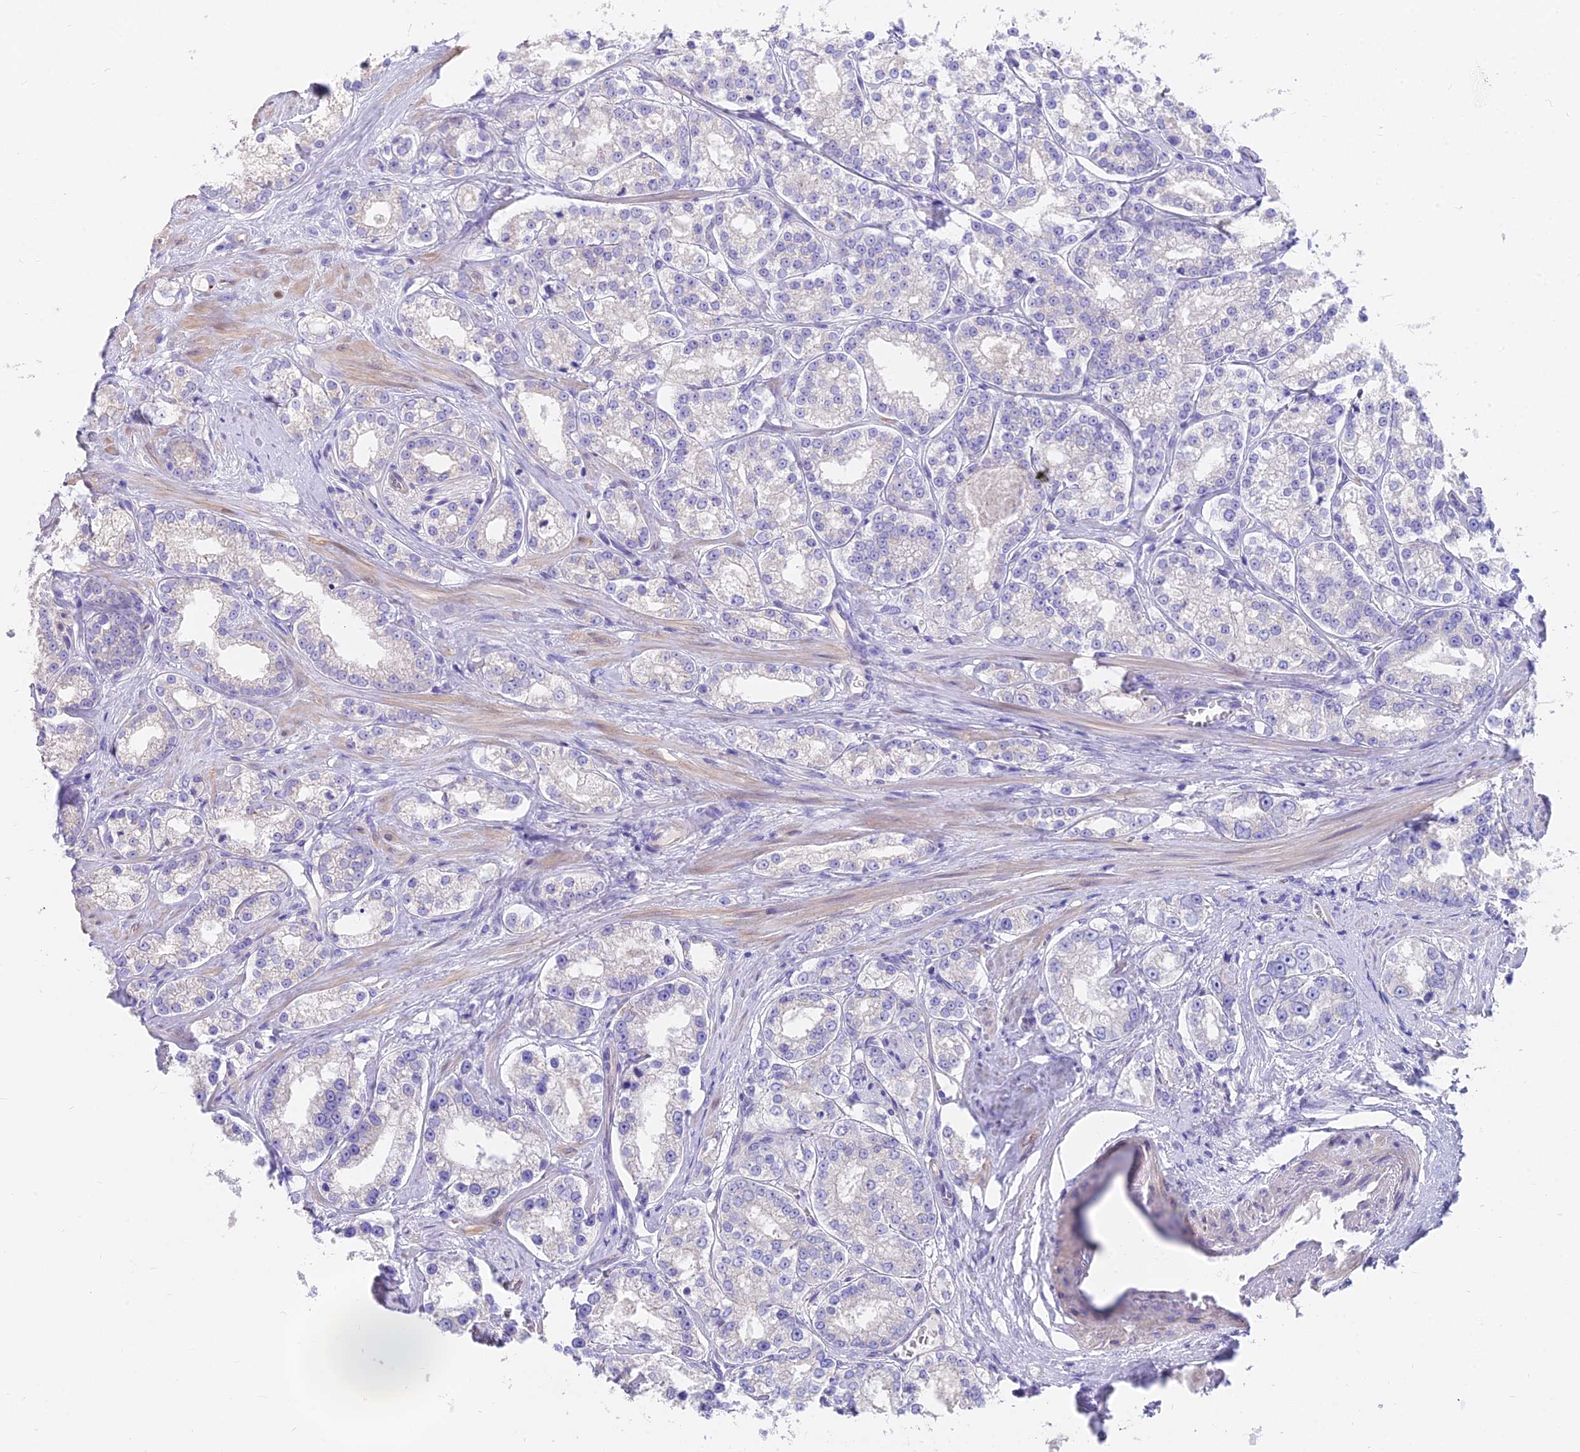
{"staining": {"intensity": "negative", "quantity": "none", "location": "none"}, "tissue": "prostate cancer", "cell_type": "Tumor cells", "image_type": "cancer", "snomed": [{"axis": "morphology", "description": "Normal tissue, NOS"}, {"axis": "morphology", "description": "Adenocarcinoma, High grade"}, {"axis": "topography", "description": "Prostate"}], "caption": "Immunohistochemical staining of prostate cancer exhibits no significant positivity in tumor cells. (Stains: DAB immunohistochemistry (IHC) with hematoxylin counter stain, Microscopy: brightfield microscopy at high magnification).", "gene": "FAM168B", "patient": {"sex": "male", "age": 83}}